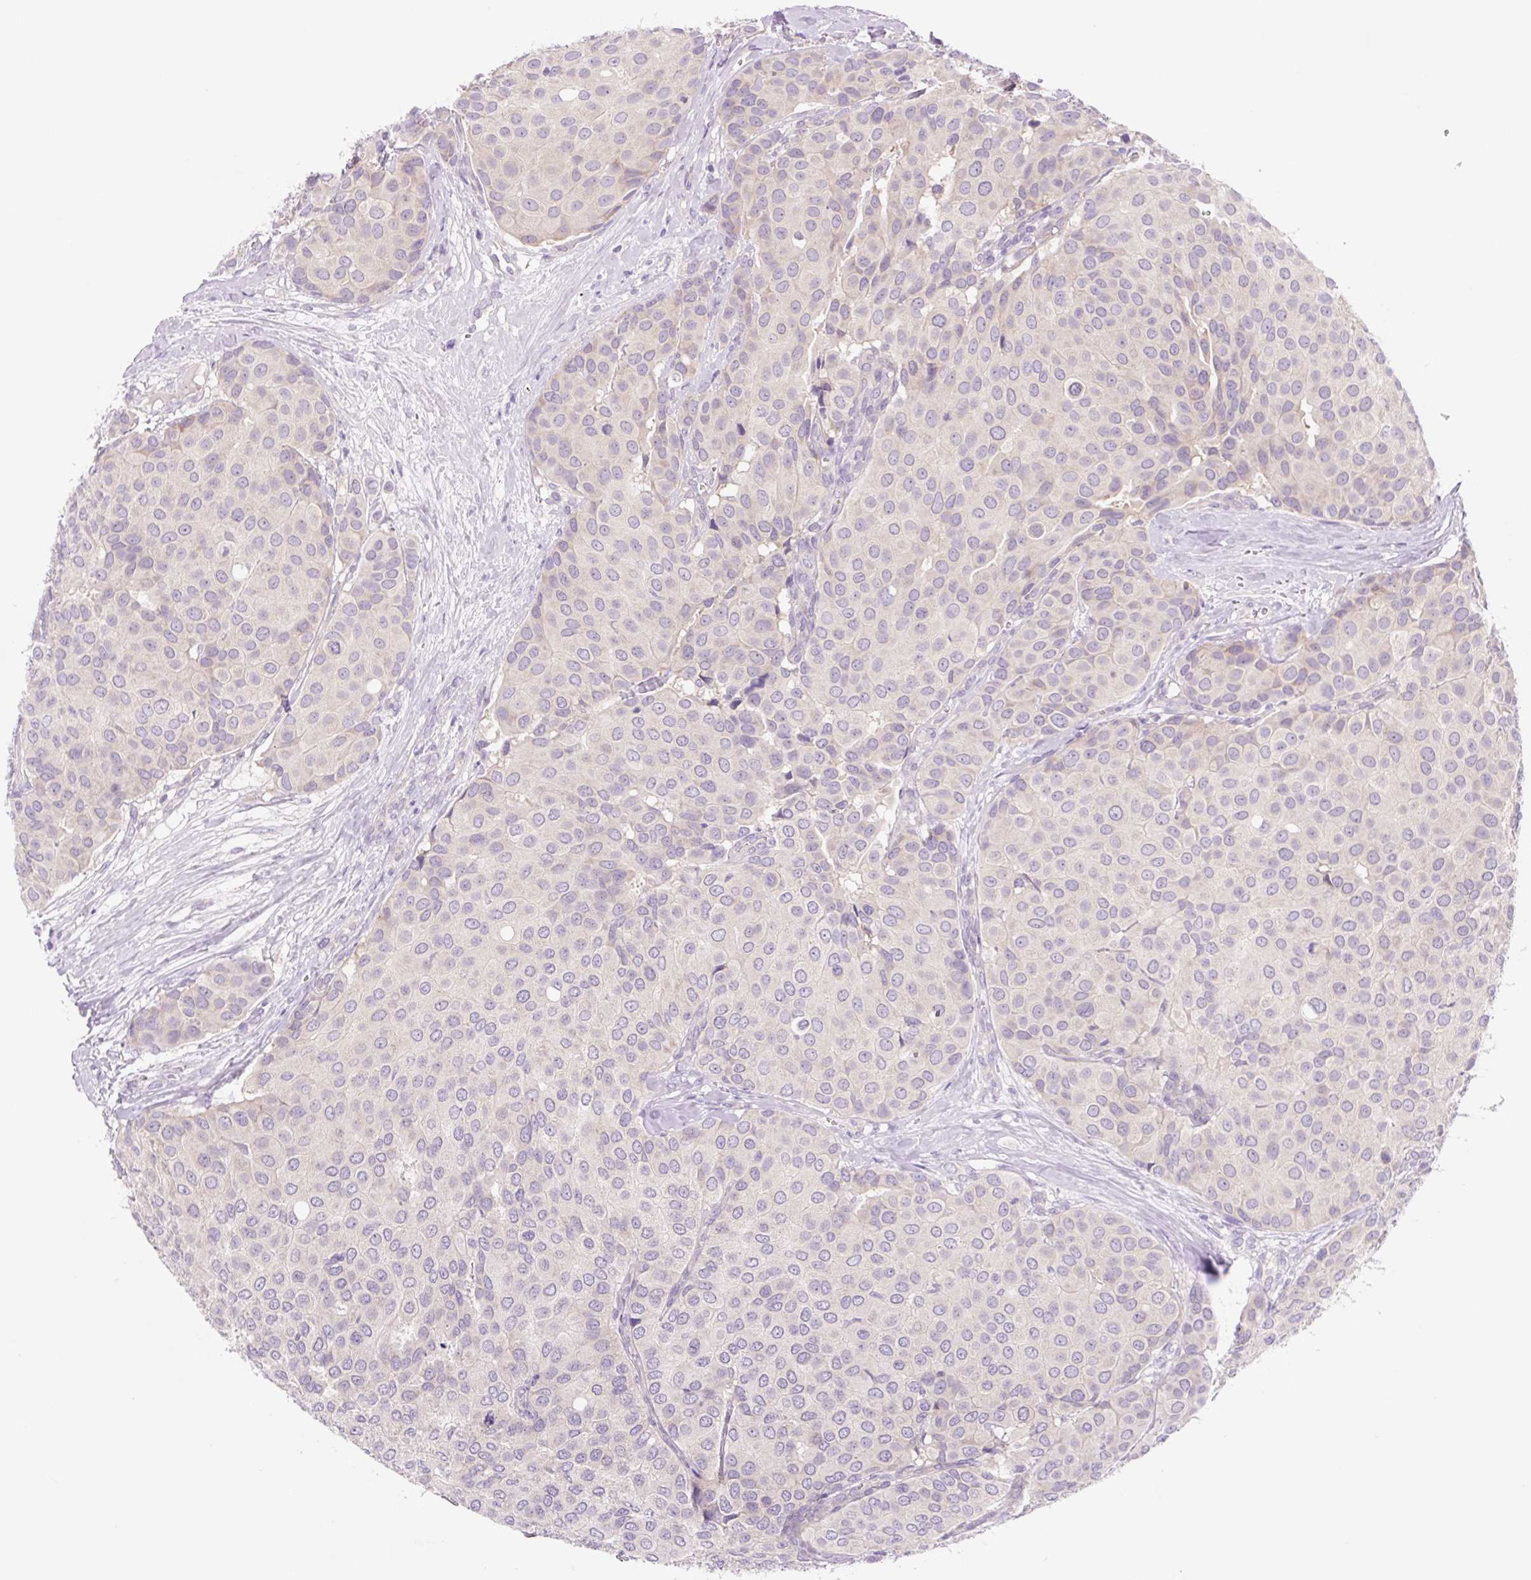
{"staining": {"intensity": "negative", "quantity": "none", "location": "none"}, "tissue": "breast cancer", "cell_type": "Tumor cells", "image_type": "cancer", "snomed": [{"axis": "morphology", "description": "Duct carcinoma"}, {"axis": "topography", "description": "Breast"}], "caption": "Tumor cells show no significant staining in breast infiltrating ductal carcinoma. (DAB (3,3'-diaminobenzidine) immunohistochemistry with hematoxylin counter stain).", "gene": "CELF6", "patient": {"sex": "female", "age": 70}}